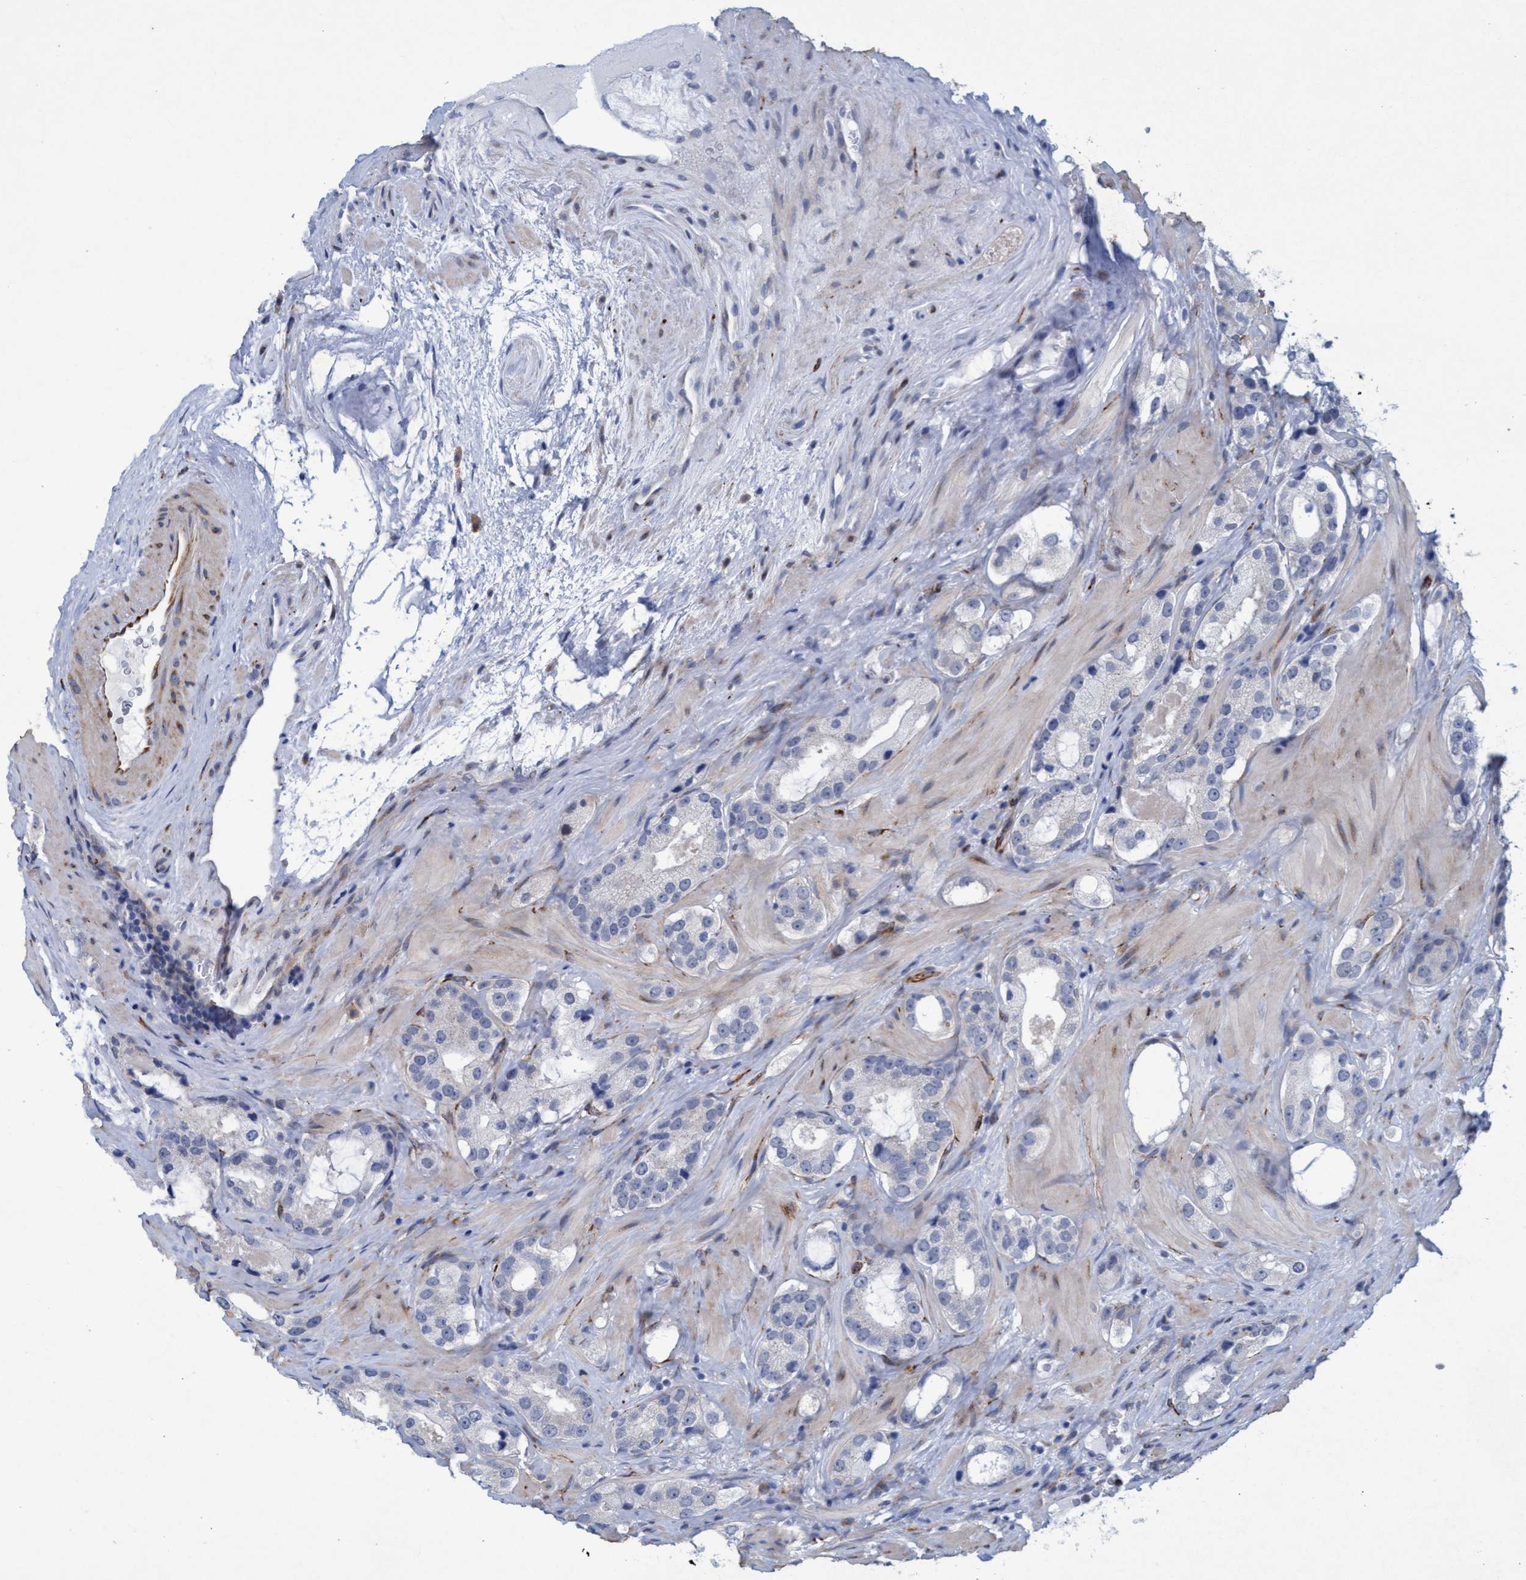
{"staining": {"intensity": "negative", "quantity": "none", "location": "none"}, "tissue": "prostate cancer", "cell_type": "Tumor cells", "image_type": "cancer", "snomed": [{"axis": "morphology", "description": "Adenocarcinoma, High grade"}, {"axis": "topography", "description": "Prostate"}], "caption": "Human prostate cancer stained for a protein using immunohistochemistry (IHC) exhibits no expression in tumor cells.", "gene": "SLC43A2", "patient": {"sex": "male", "age": 63}}